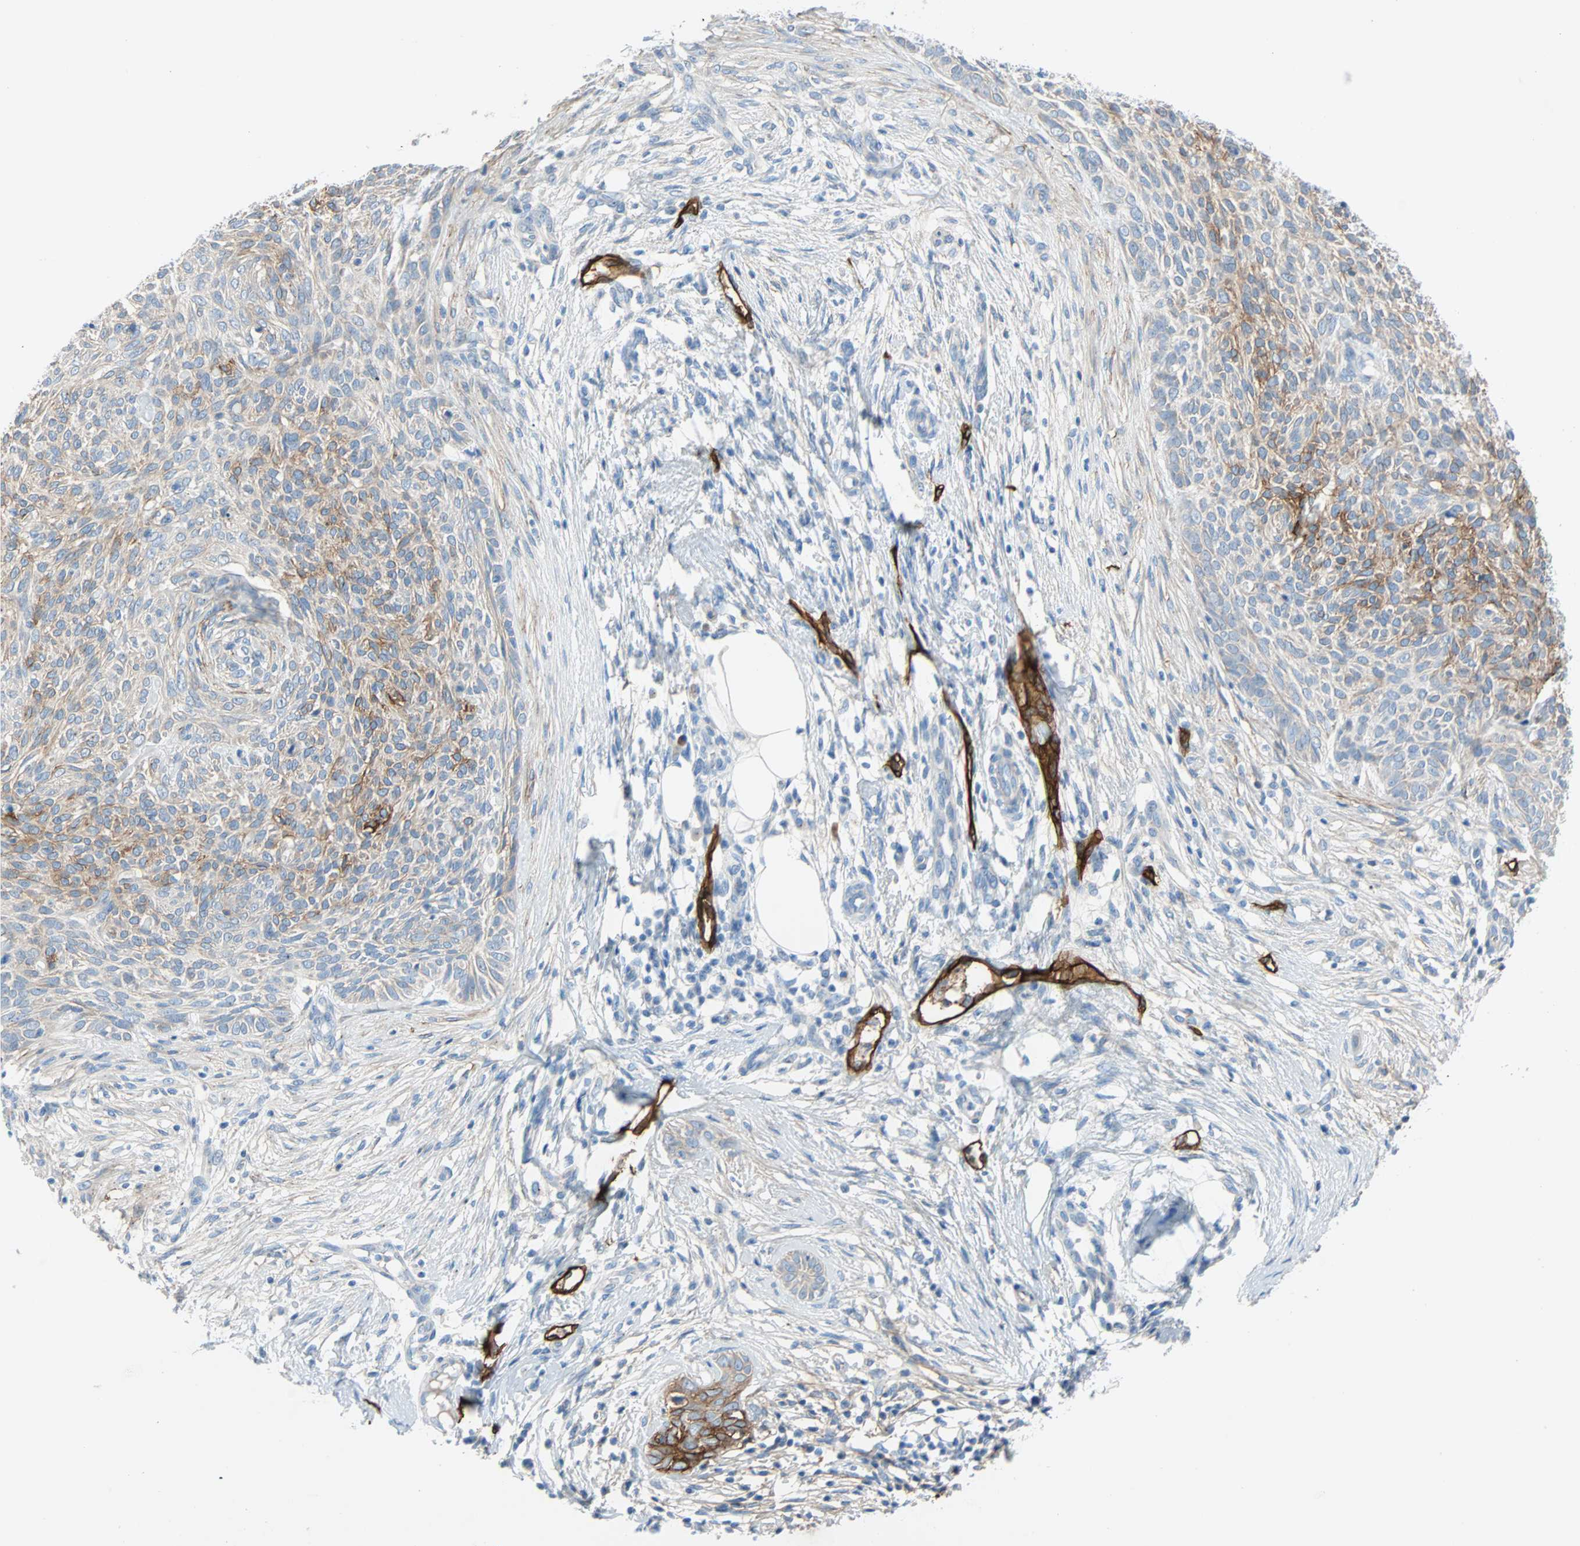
{"staining": {"intensity": "weak", "quantity": "<25%", "location": "cytoplasmic/membranous"}, "tissue": "skin cancer", "cell_type": "Tumor cells", "image_type": "cancer", "snomed": [{"axis": "morphology", "description": "Normal tissue, NOS"}, {"axis": "morphology", "description": "Basal cell carcinoma"}, {"axis": "topography", "description": "Skin"}], "caption": "Basal cell carcinoma (skin) stained for a protein using IHC displays no positivity tumor cells.", "gene": "PDPN", "patient": {"sex": "female", "age": 84}}